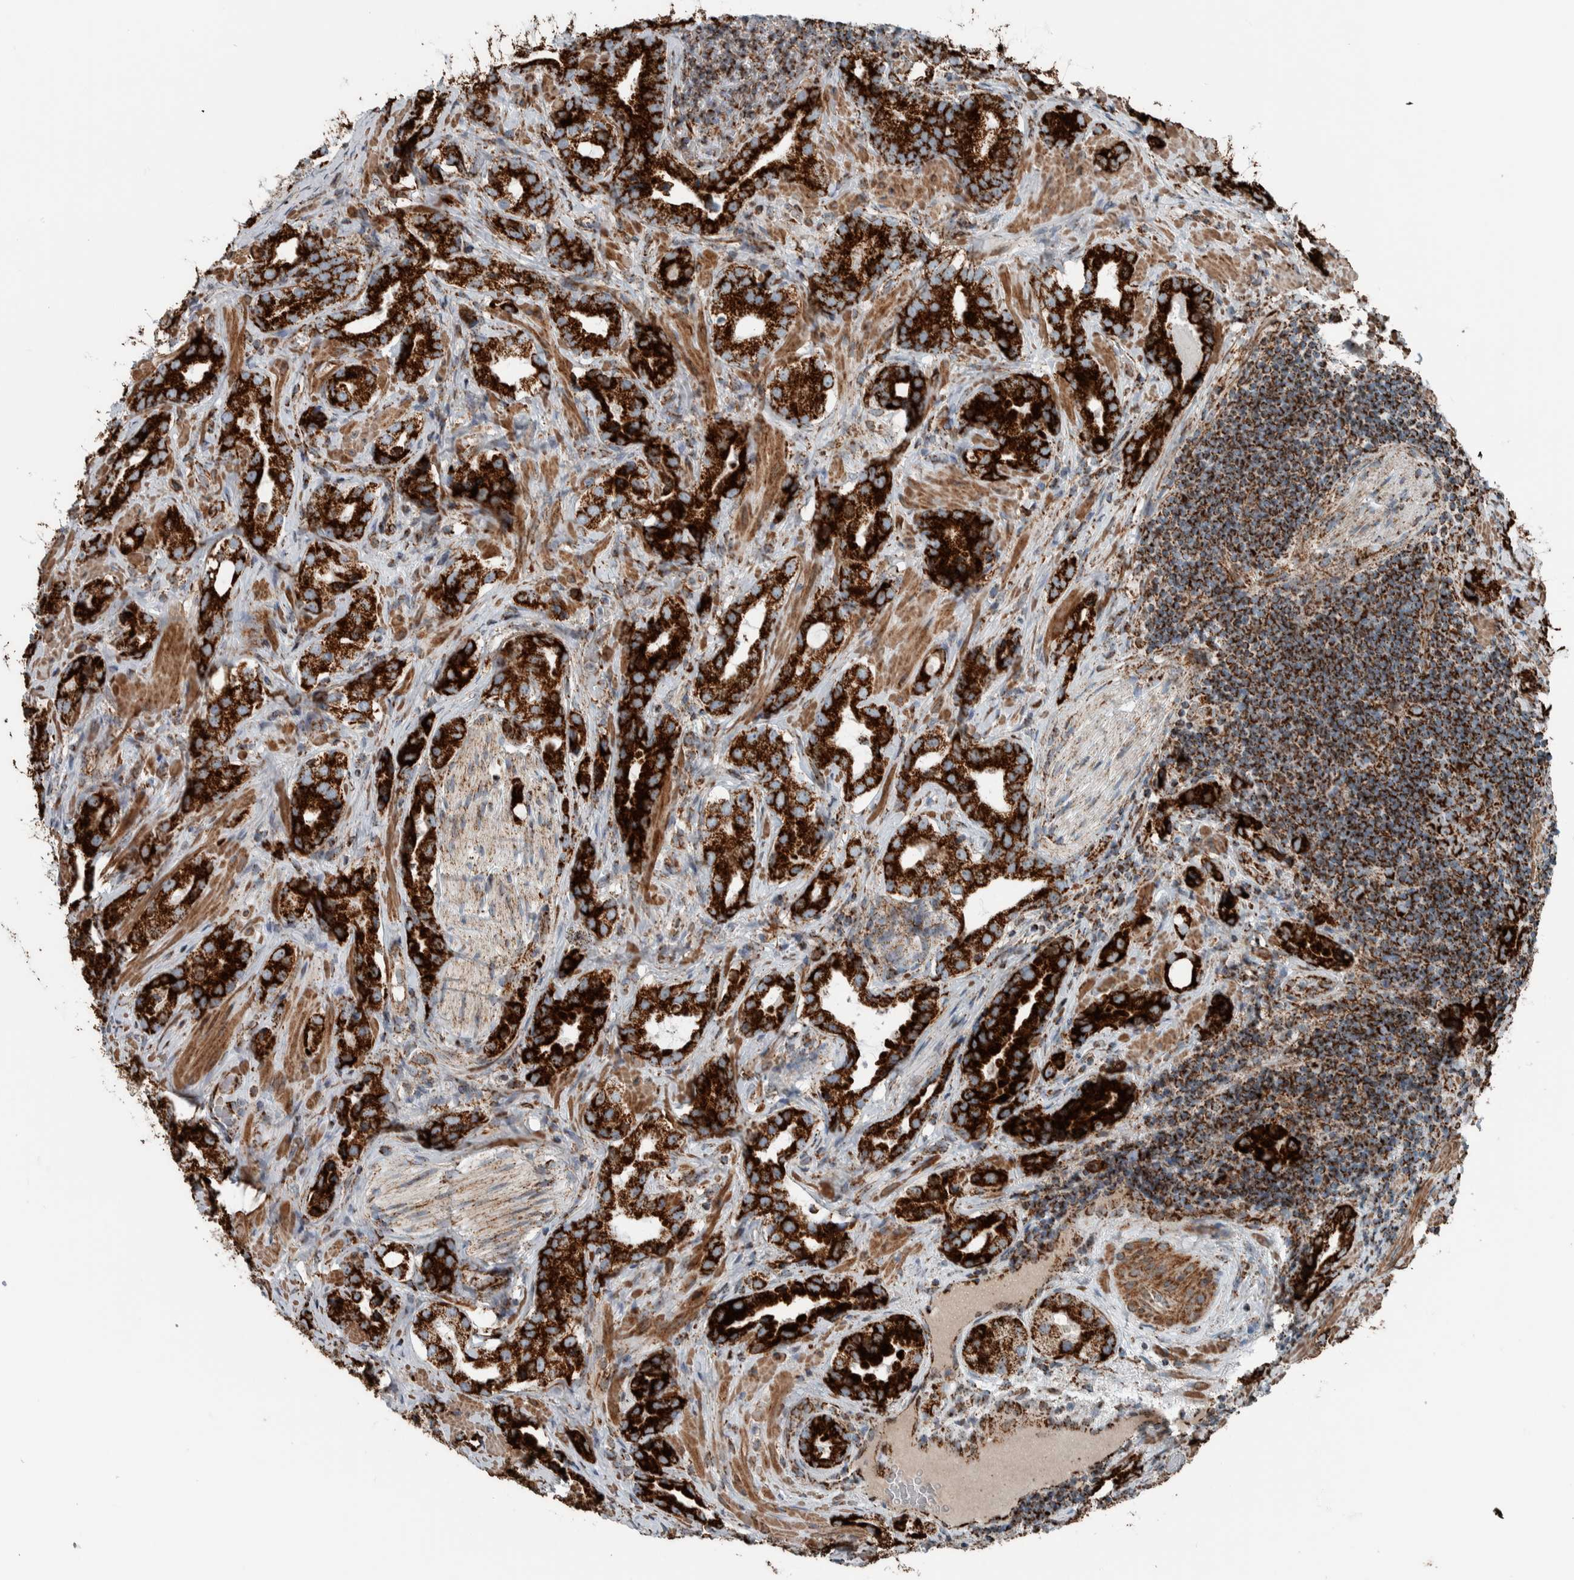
{"staining": {"intensity": "strong", "quantity": ">75%", "location": "cytoplasmic/membranous"}, "tissue": "prostate cancer", "cell_type": "Tumor cells", "image_type": "cancer", "snomed": [{"axis": "morphology", "description": "Adenocarcinoma, High grade"}, {"axis": "topography", "description": "Prostate"}], "caption": "IHC (DAB) staining of human prostate cancer reveals strong cytoplasmic/membranous protein positivity in about >75% of tumor cells. The staining was performed using DAB (3,3'-diaminobenzidine), with brown indicating positive protein expression. Nuclei are stained blue with hematoxylin.", "gene": "CNTROB", "patient": {"sex": "male", "age": 63}}